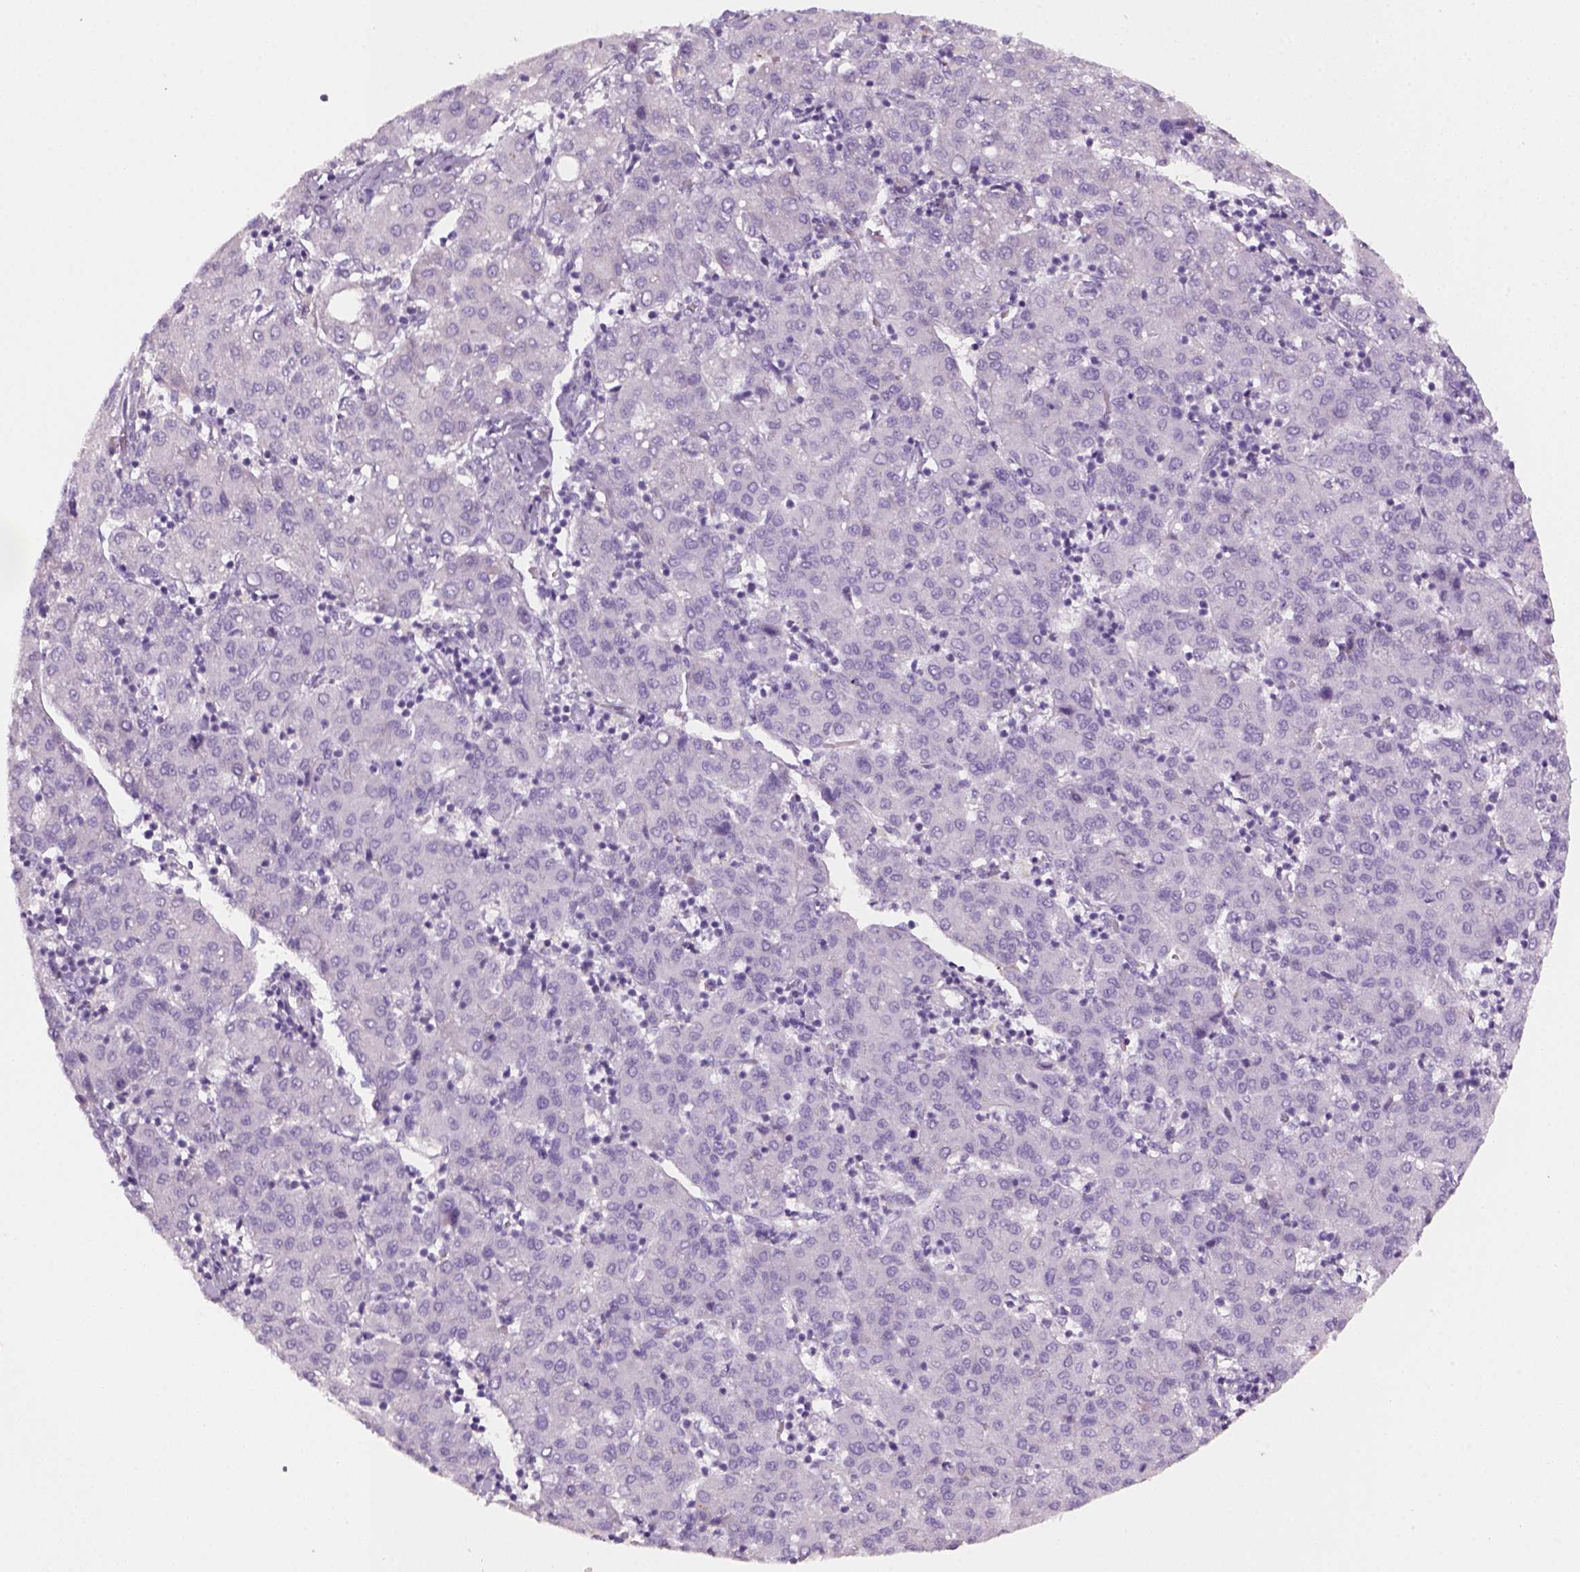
{"staining": {"intensity": "negative", "quantity": "none", "location": "none"}, "tissue": "liver cancer", "cell_type": "Tumor cells", "image_type": "cancer", "snomed": [{"axis": "morphology", "description": "Carcinoma, Hepatocellular, NOS"}, {"axis": "topography", "description": "Liver"}], "caption": "High magnification brightfield microscopy of liver hepatocellular carcinoma stained with DAB (brown) and counterstained with hematoxylin (blue): tumor cells show no significant expression. (DAB immunohistochemistry visualized using brightfield microscopy, high magnification).", "gene": "KRT25", "patient": {"sex": "male", "age": 65}}